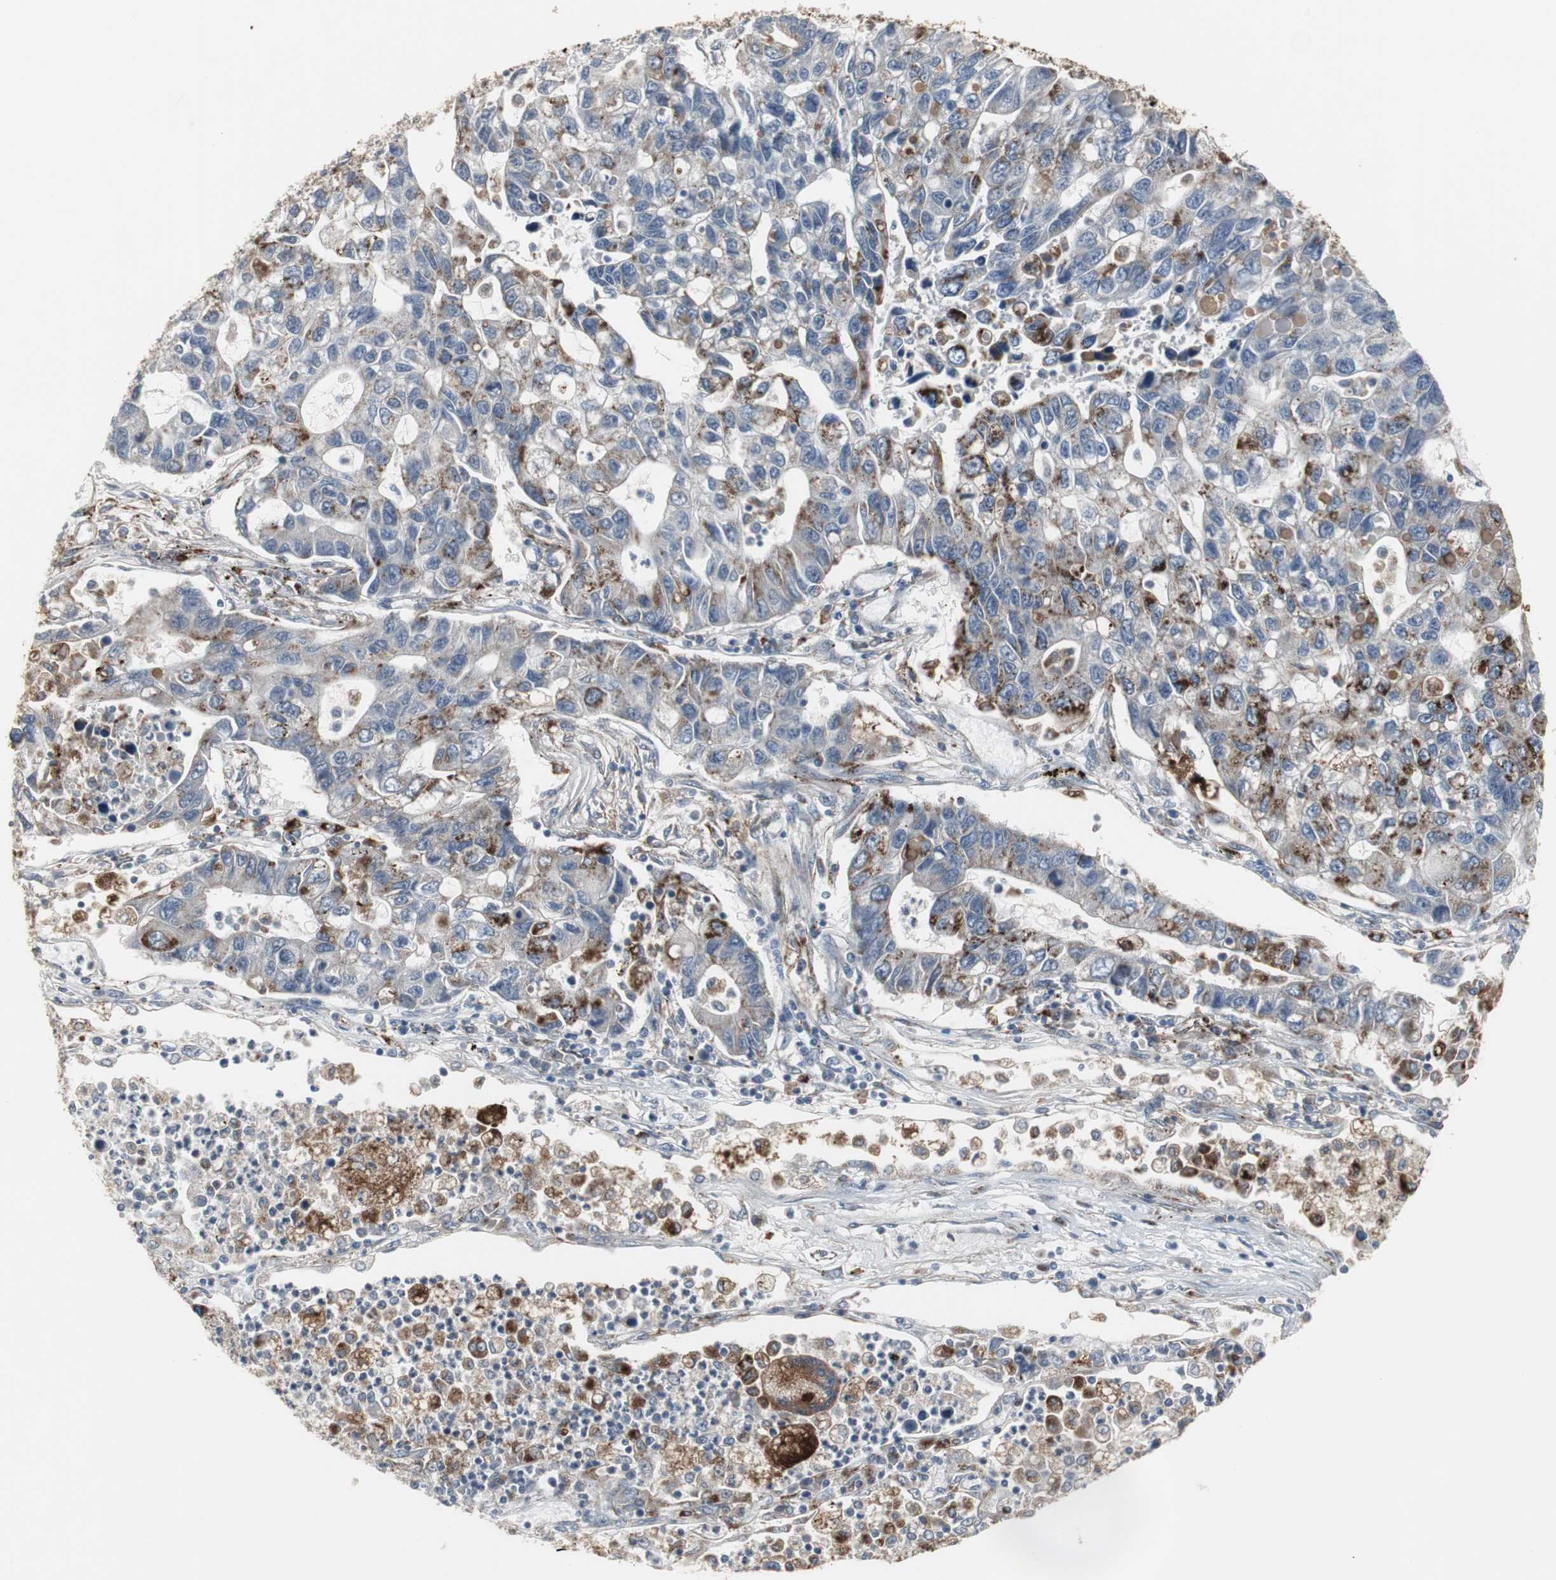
{"staining": {"intensity": "strong", "quantity": "25%-75%", "location": "cytoplasmic/membranous"}, "tissue": "lung cancer", "cell_type": "Tumor cells", "image_type": "cancer", "snomed": [{"axis": "morphology", "description": "Adenocarcinoma, NOS"}, {"axis": "topography", "description": "Lung"}], "caption": "A brown stain labels strong cytoplasmic/membranous positivity of a protein in human lung cancer tumor cells.", "gene": "GBA1", "patient": {"sex": "female", "age": 51}}